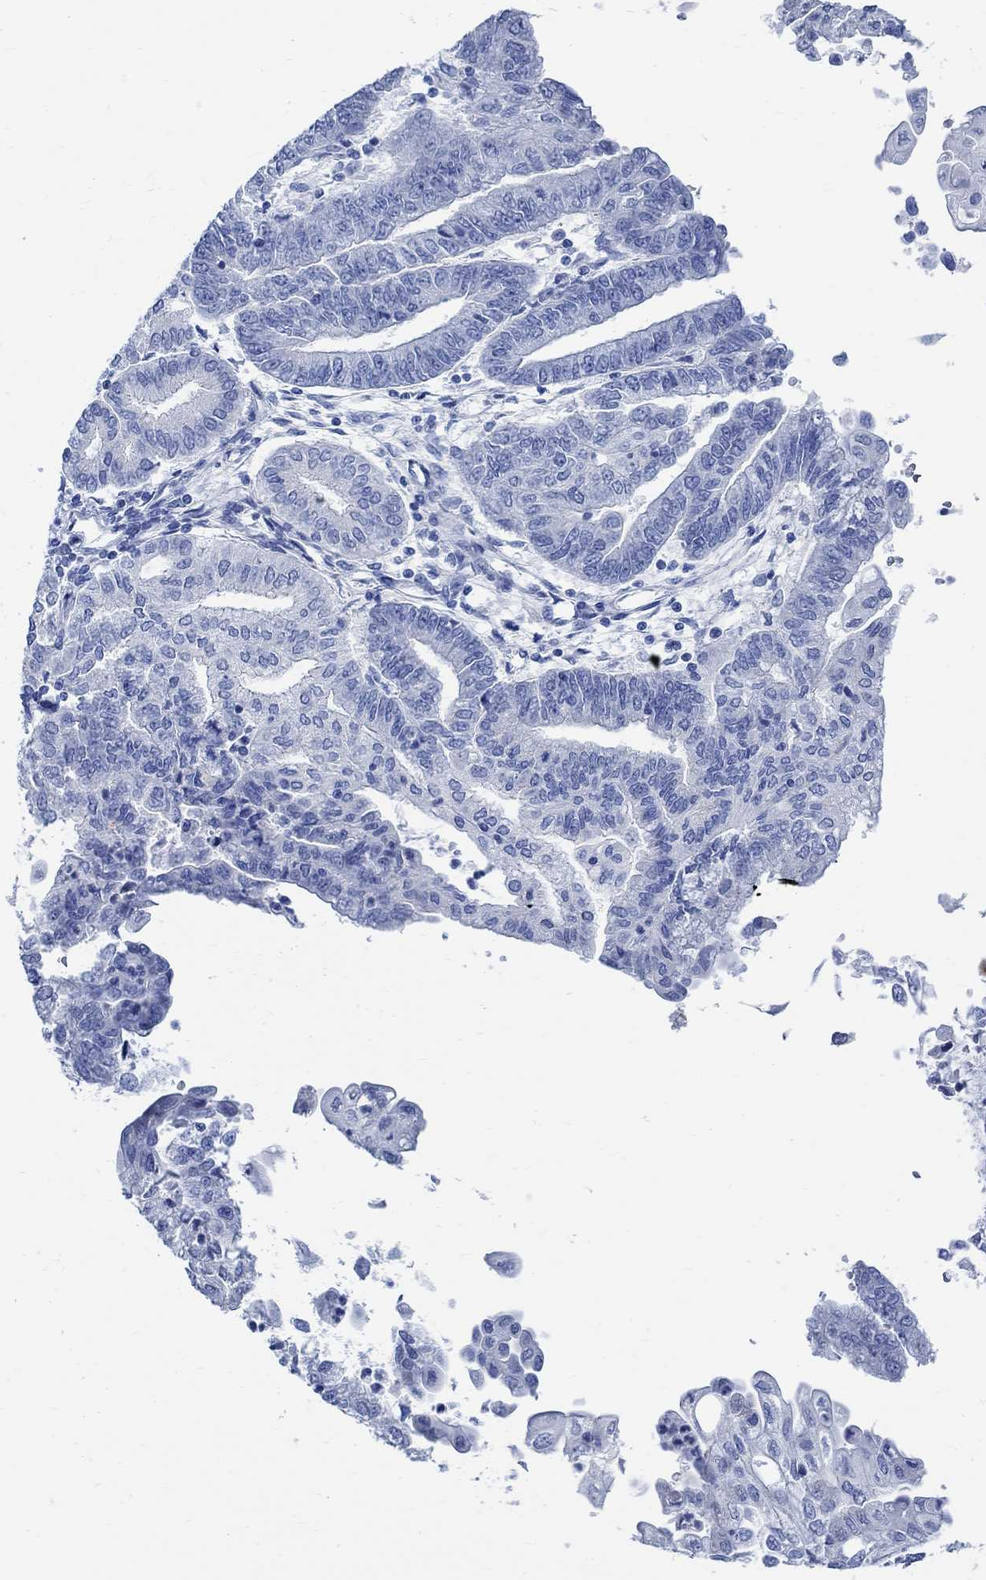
{"staining": {"intensity": "negative", "quantity": "none", "location": "none"}, "tissue": "endometrial cancer", "cell_type": "Tumor cells", "image_type": "cancer", "snomed": [{"axis": "morphology", "description": "Adenocarcinoma, NOS"}, {"axis": "topography", "description": "Endometrium"}], "caption": "Tumor cells are negative for brown protein staining in adenocarcinoma (endometrial).", "gene": "CAMK2N1", "patient": {"sex": "female", "age": 55}}